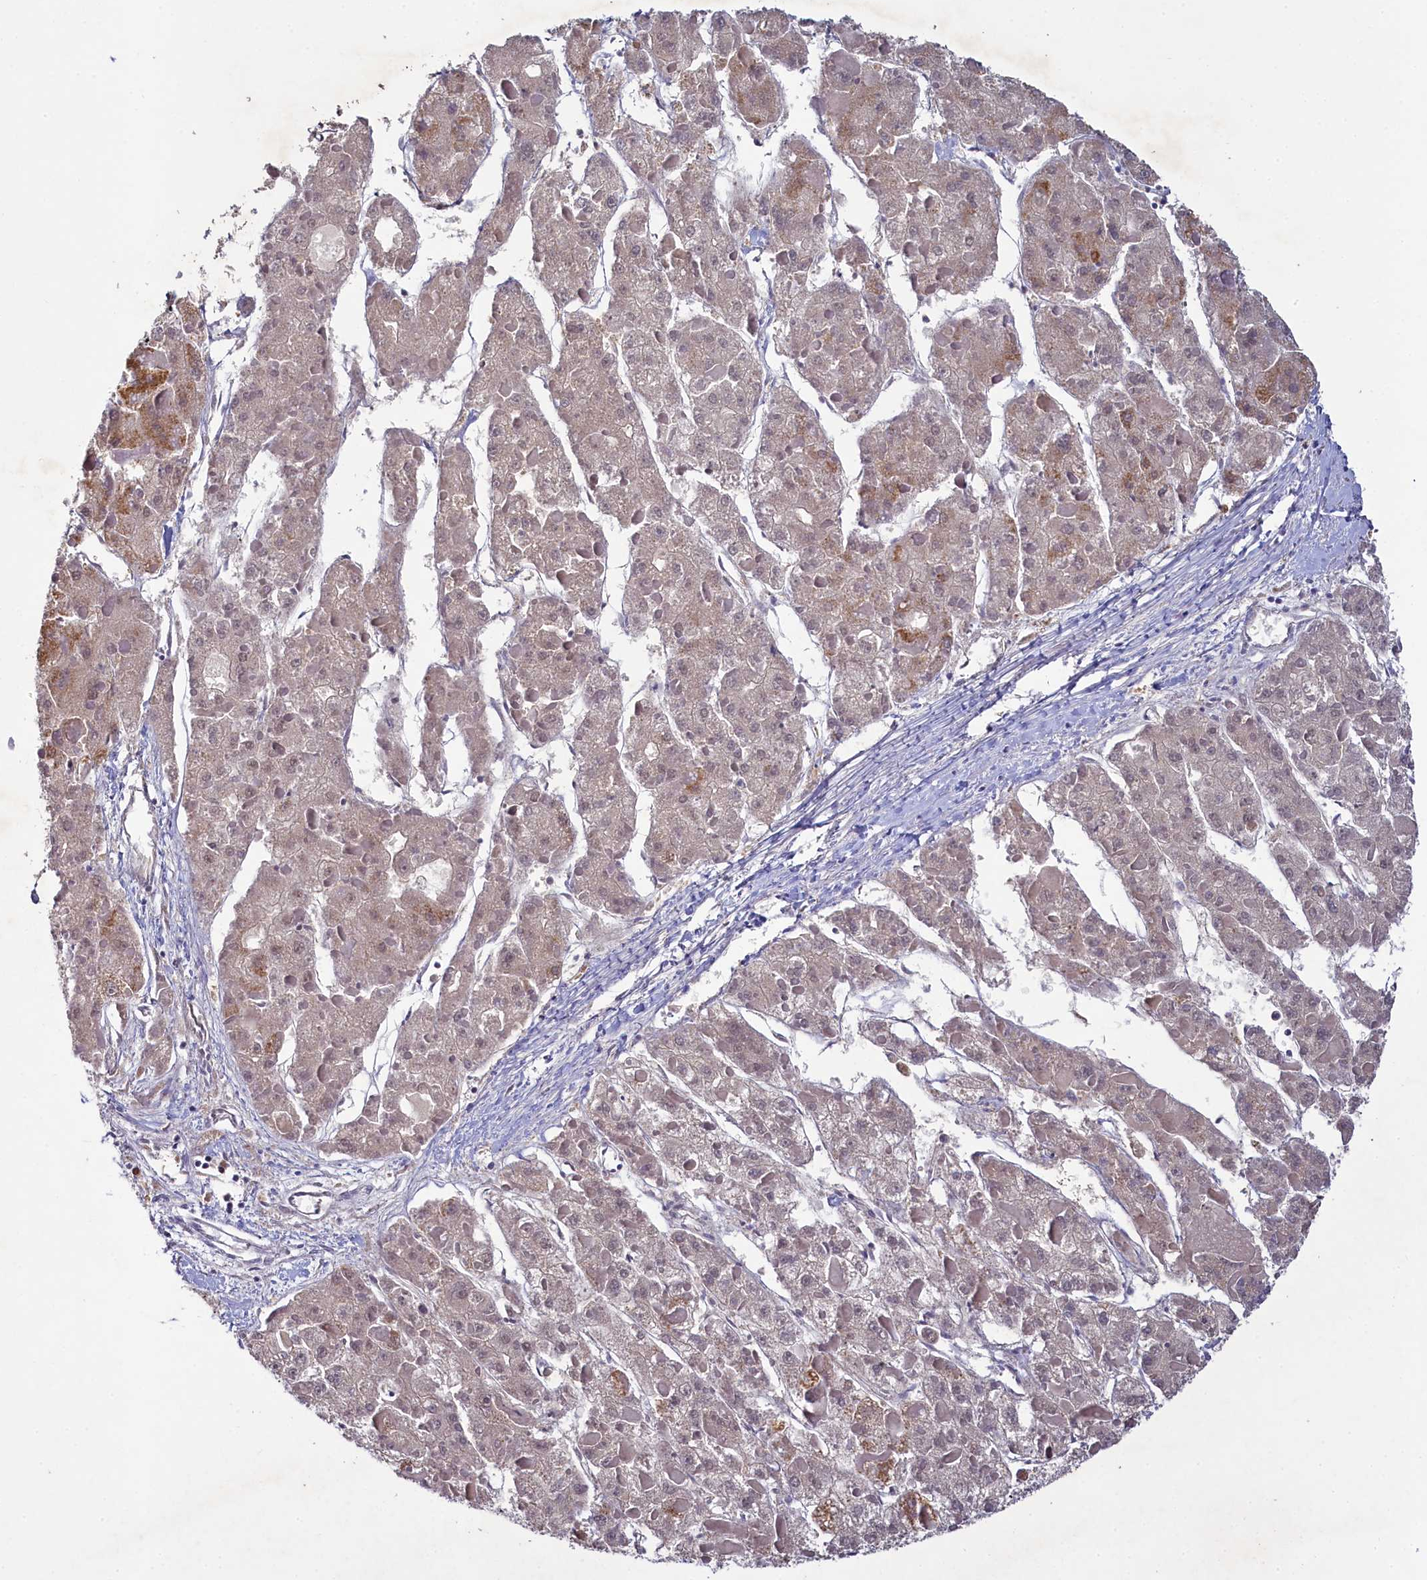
{"staining": {"intensity": "moderate", "quantity": "<25%", "location": "cytoplasmic/membranous"}, "tissue": "liver cancer", "cell_type": "Tumor cells", "image_type": "cancer", "snomed": [{"axis": "morphology", "description": "Carcinoma, Hepatocellular, NOS"}, {"axis": "topography", "description": "Liver"}], "caption": "Liver cancer (hepatocellular carcinoma) stained with a brown dye exhibits moderate cytoplasmic/membranous positive positivity in about <25% of tumor cells.", "gene": "PPHLN1", "patient": {"sex": "female", "age": 73}}